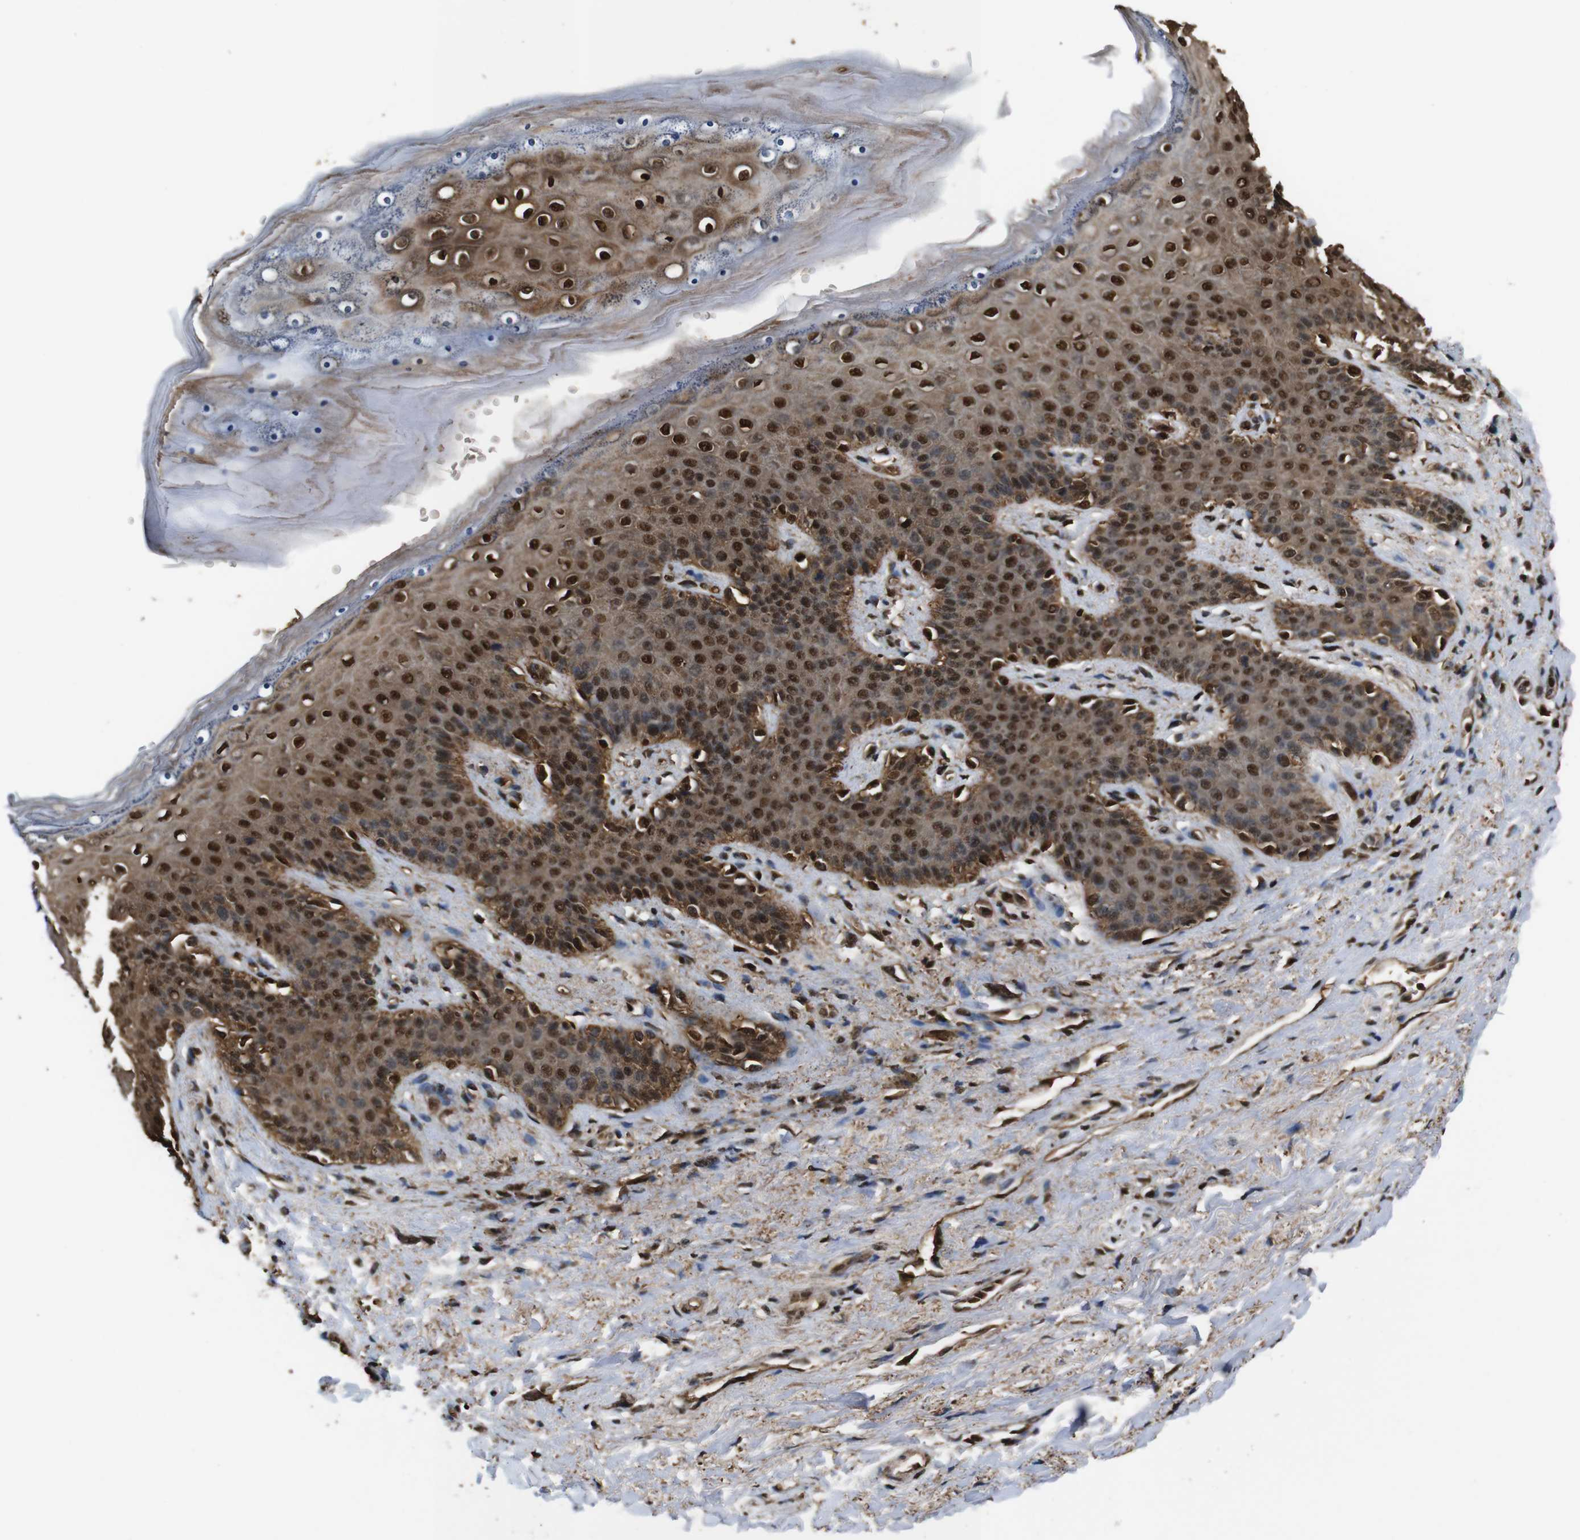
{"staining": {"intensity": "strong", "quantity": ">75%", "location": "cytoplasmic/membranous,nuclear"}, "tissue": "skin", "cell_type": "Epidermal cells", "image_type": "normal", "snomed": [{"axis": "morphology", "description": "Normal tissue, NOS"}, {"axis": "topography", "description": "Anal"}], "caption": "High-magnification brightfield microscopy of normal skin stained with DAB (3,3'-diaminobenzidine) (brown) and counterstained with hematoxylin (blue). epidermal cells exhibit strong cytoplasmic/membranous,nuclear positivity is identified in about>75% of cells. Immunohistochemistry stains the protein of interest in brown and the nuclei are stained blue.", "gene": "VCP", "patient": {"sex": "female", "age": 46}}